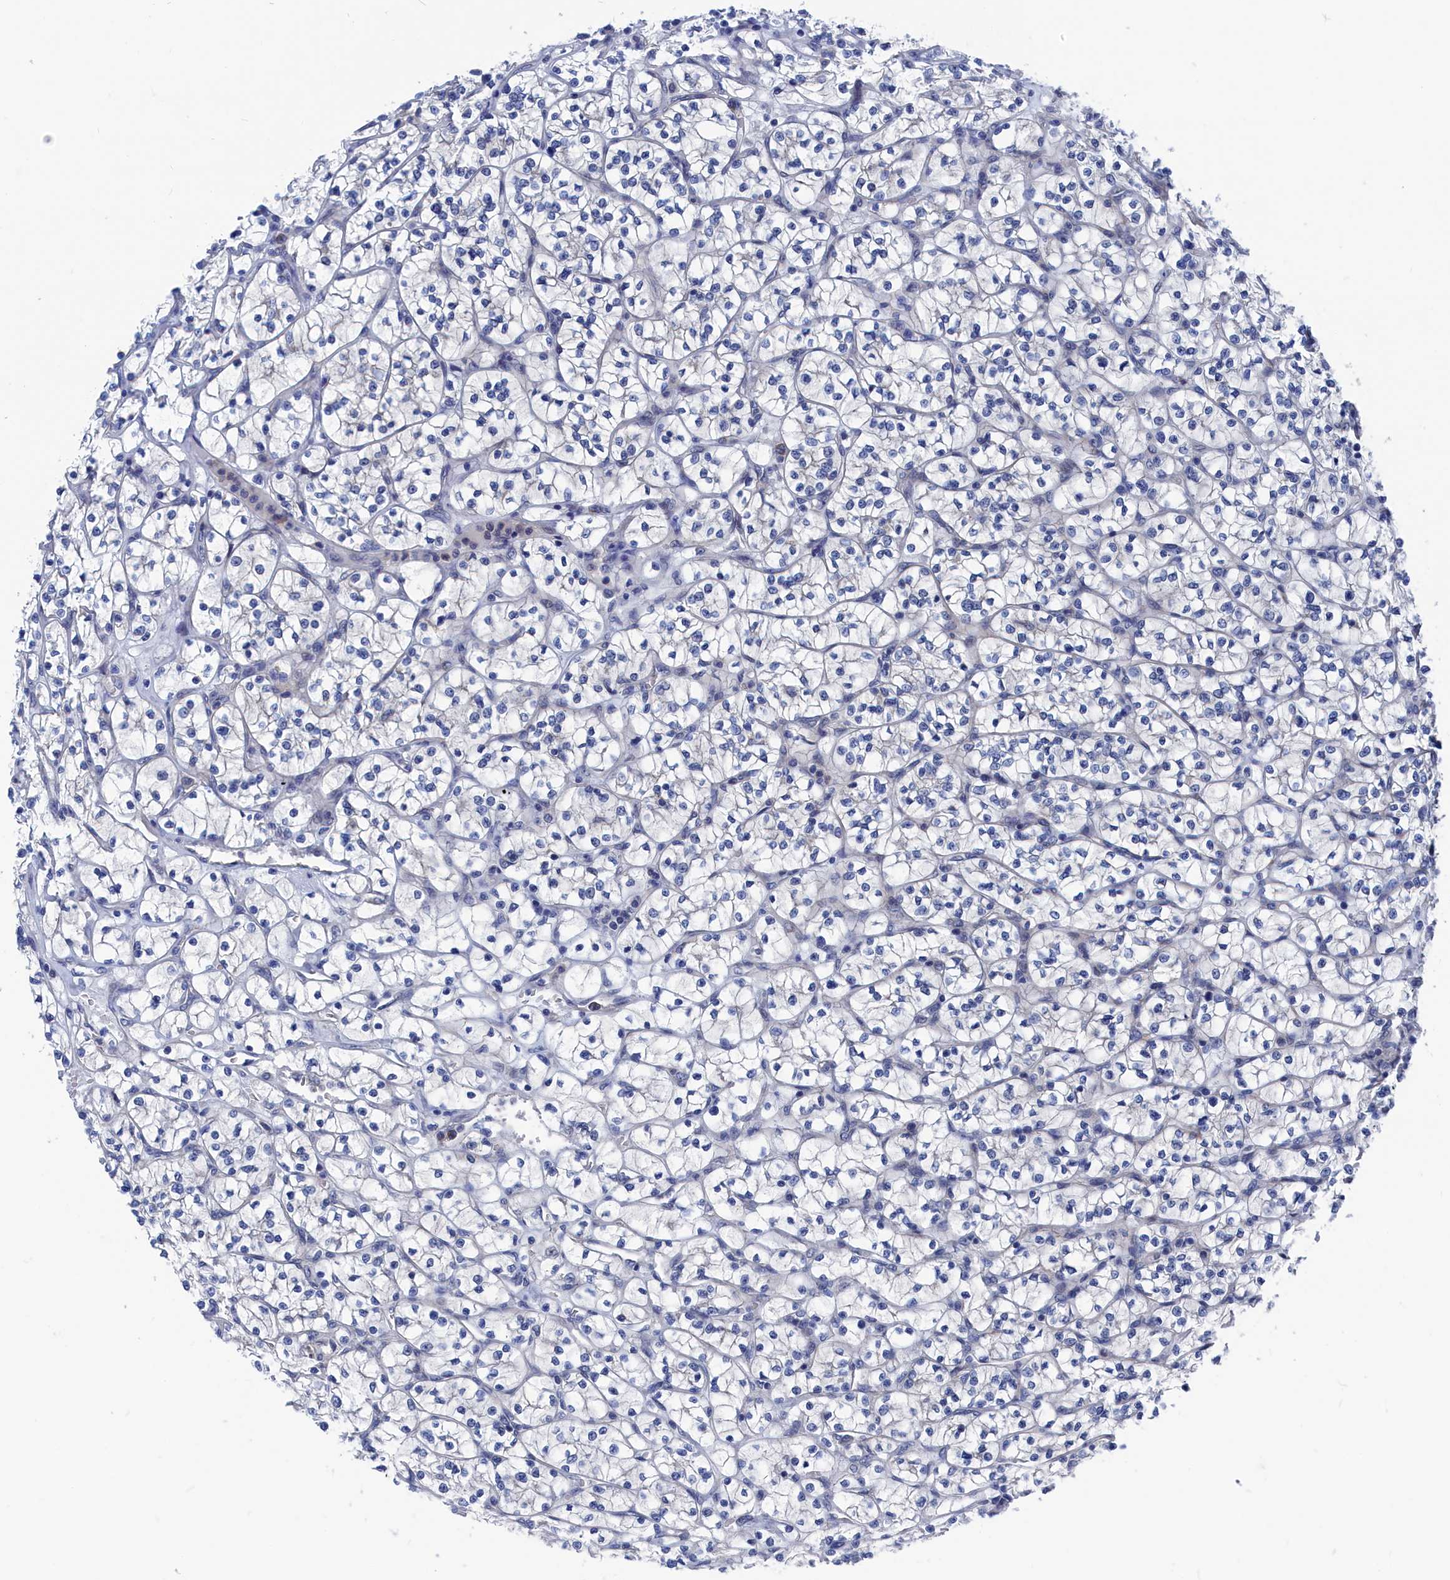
{"staining": {"intensity": "negative", "quantity": "none", "location": "none"}, "tissue": "renal cancer", "cell_type": "Tumor cells", "image_type": "cancer", "snomed": [{"axis": "morphology", "description": "Adenocarcinoma, NOS"}, {"axis": "topography", "description": "Kidney"}], "caption": "Tumor cells show no significant positivity in renal cancer.", "gene": "MARCHF3", "patient": {"sex": "female", "age": 64}}